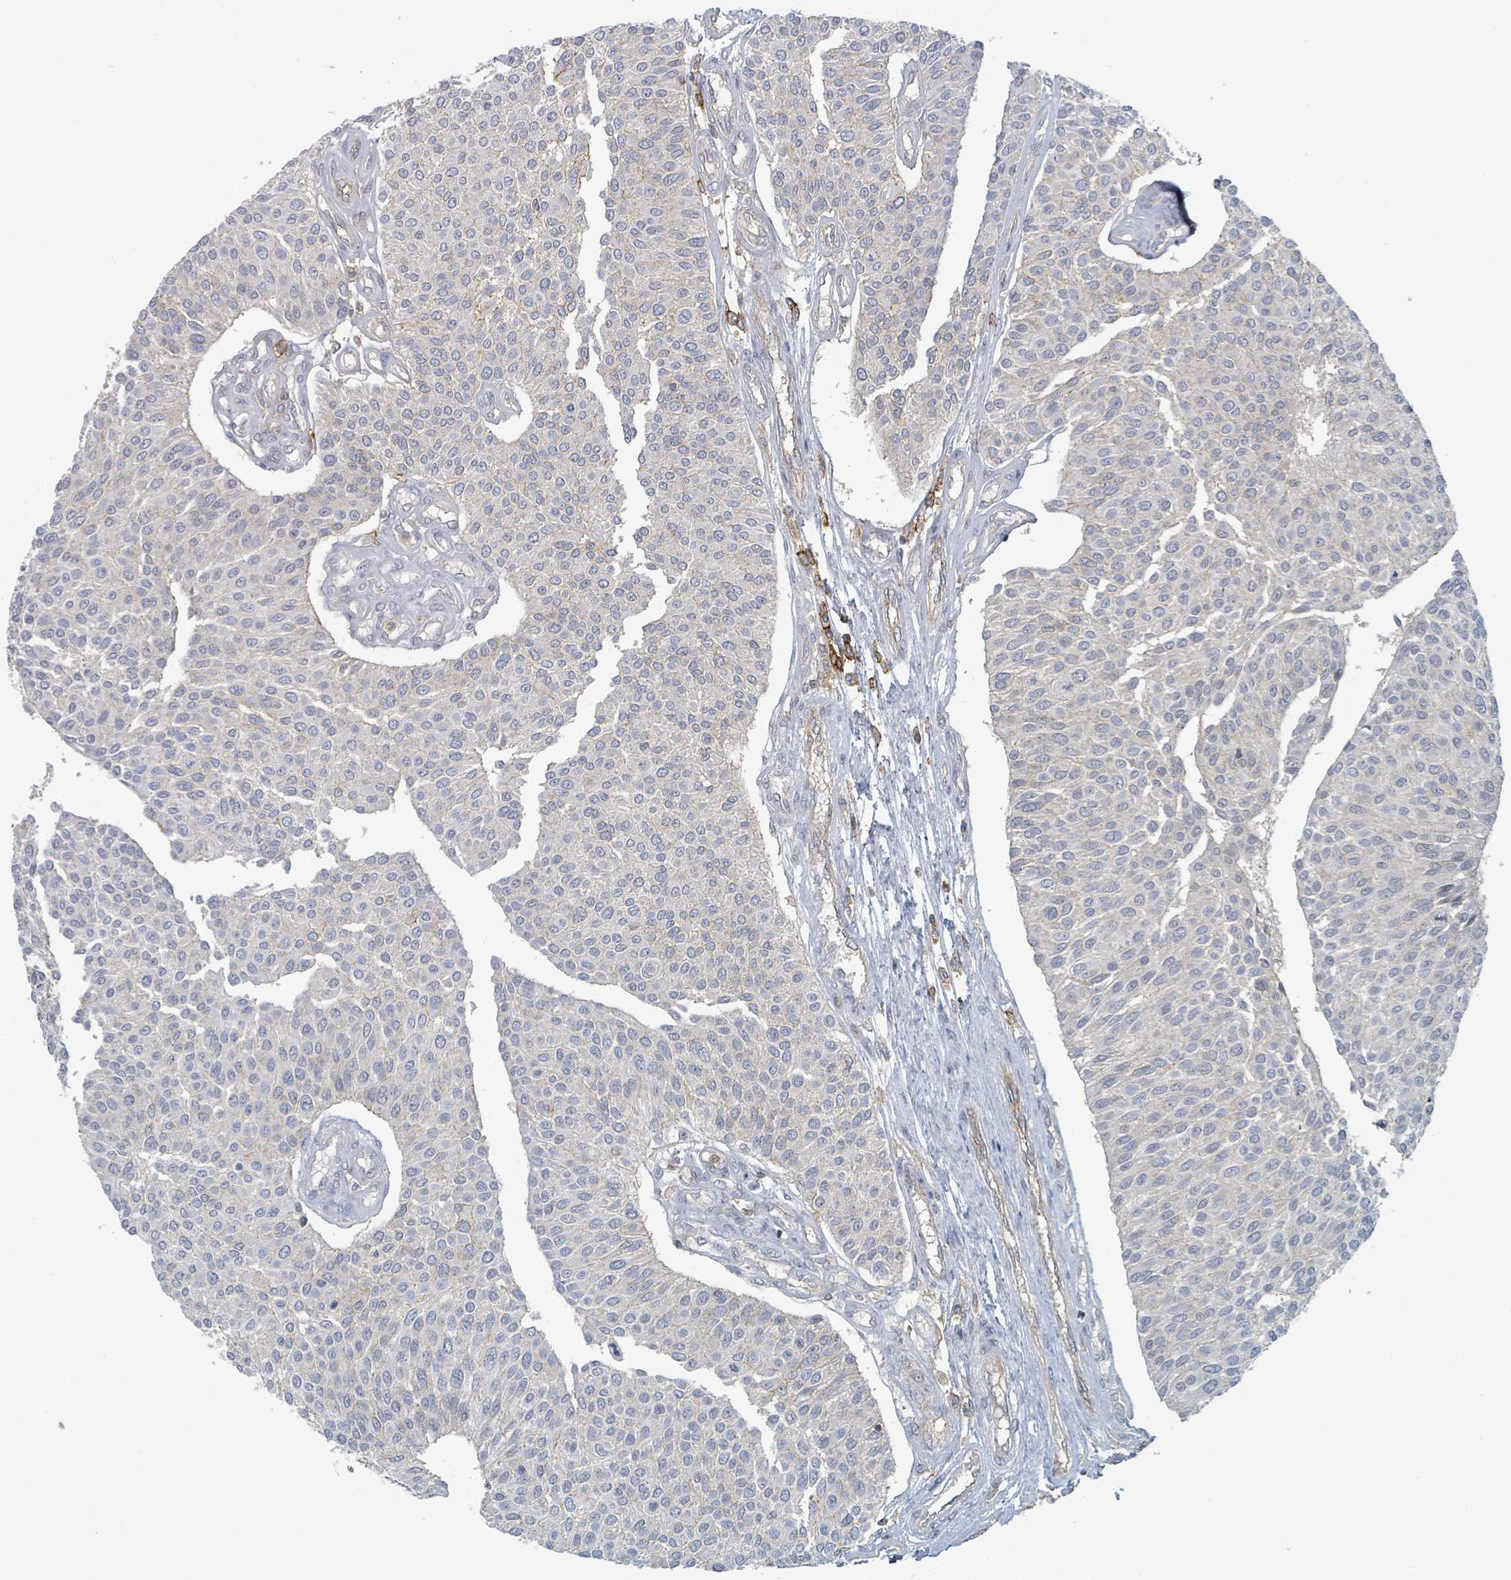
{"staining": {"intensity": "negative", "quantity": "none", "location": "none"}, "tissue": "urothelial cancer", "cell_type": "Tumor cells", "image_type": "cancer", "snomed": [{"axis": "morphology", "description": "Urothelial carcinoma, NOS"}, {"axis": "topography", "description": "Urinary bladder"}], "caption": "Tumor cells show no significant protein staining in transitional cell carcinoma. (Stains: DAB (3,3'-diaminobenzidine) IHC with hematoxylin counter stain, Microscopy: brightfield microscopy at high magnification).", "gene": "TNFRSF14", "patient": {"sex": "male", "age": 55}}